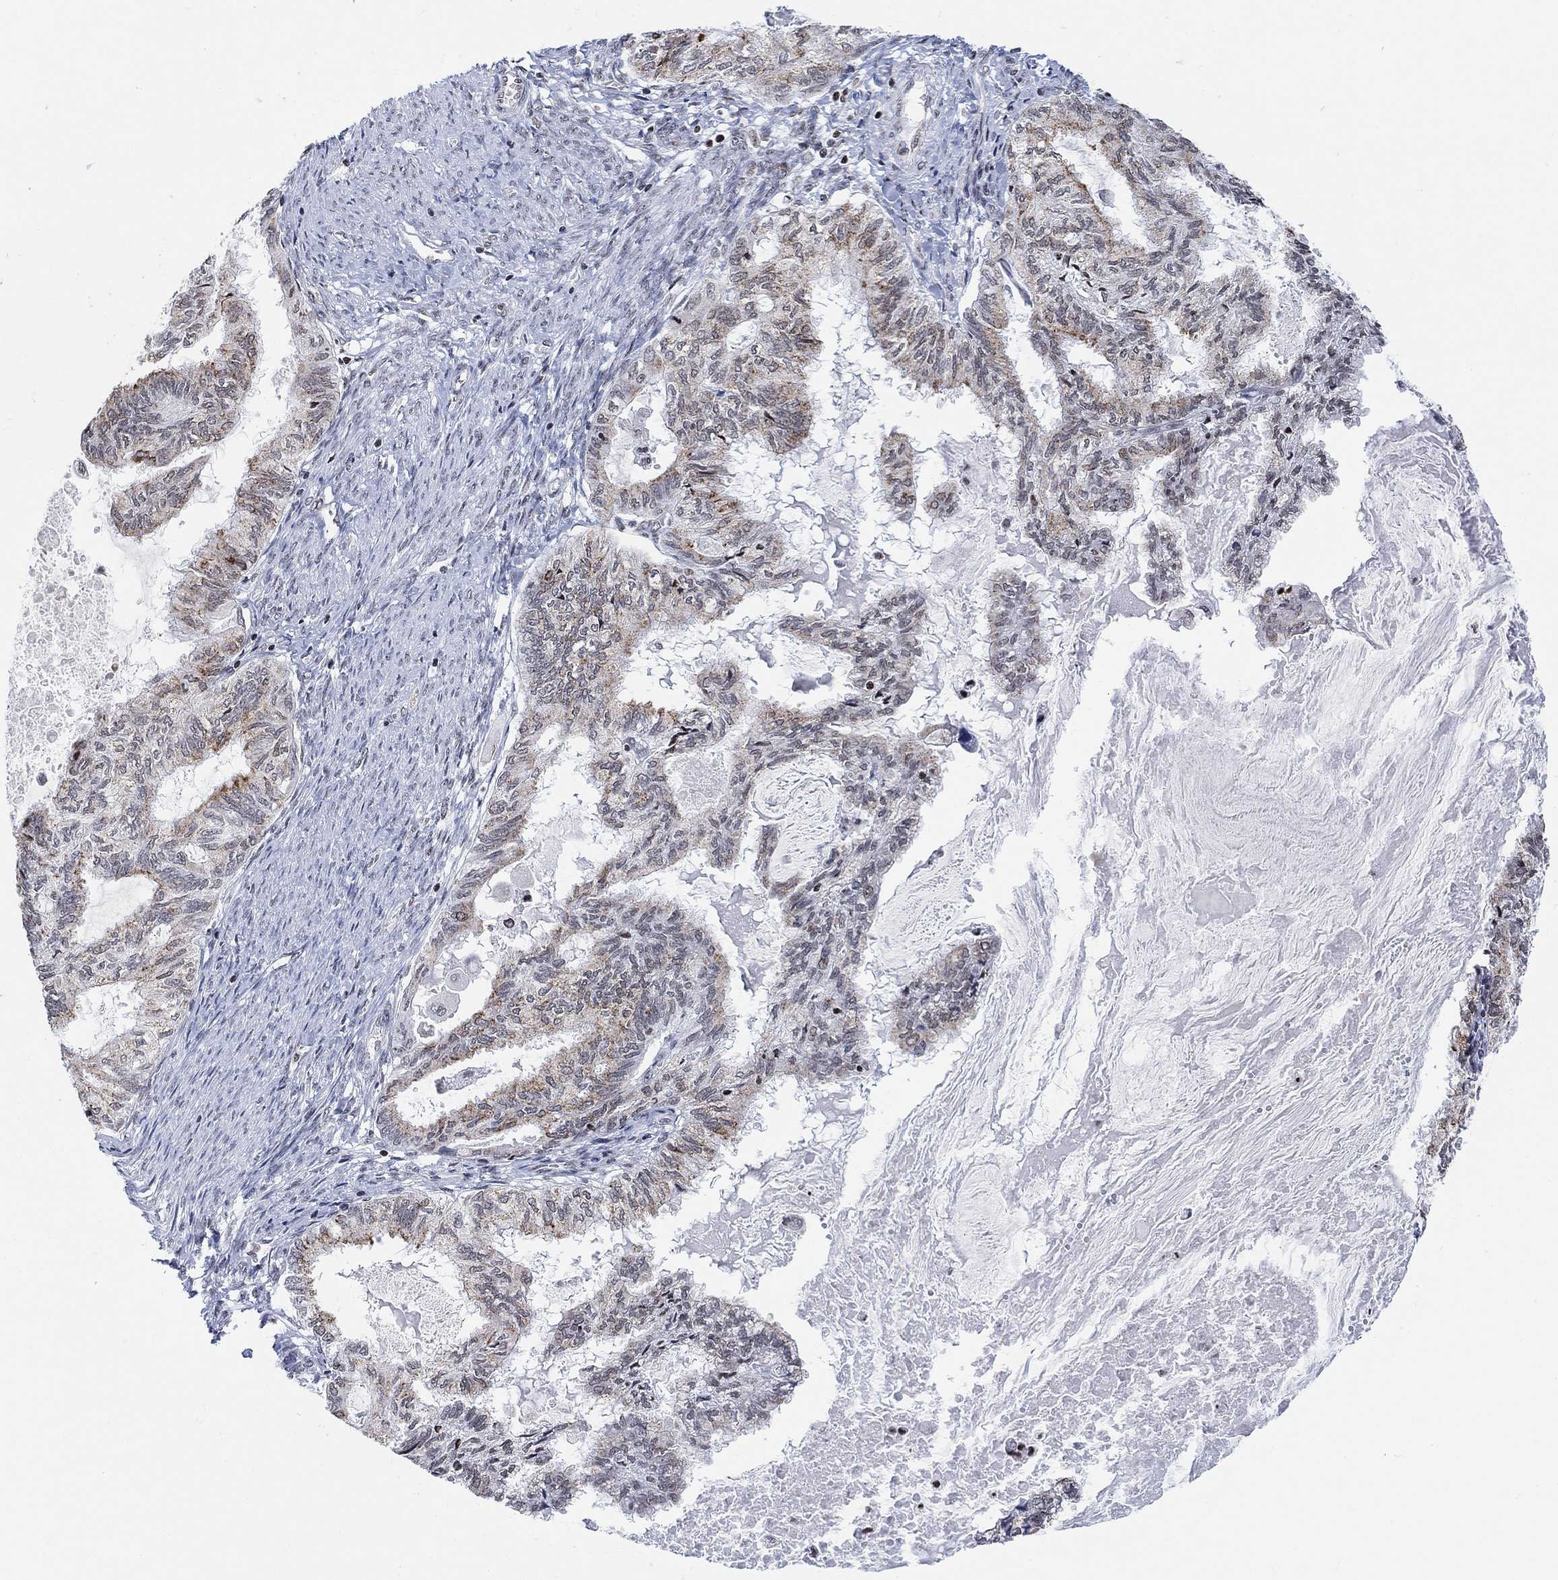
{"staining": {"intensity": "moderate", "quantity": "25%-75%", "location": "cytoplasmic/membranous"}, "tissue": "endometrial cancer", "cell_type": "Tumor cells", "image_type": "cancer", "snomed": [{"axis": "morphology", "description": "Adenocarcinoma, NOS"}, {"axis": "topography", "description": "Endometrium"}], "caption": "Endometrial adenocarcinoma was stained to show a protein in brown. There is medium levels of moderate cytoplasmic/membranous staining in approximately 25%-75% of tumor cells.", "gene": "ABHD14A", "patient": {"sex": "female", "age": 86}}